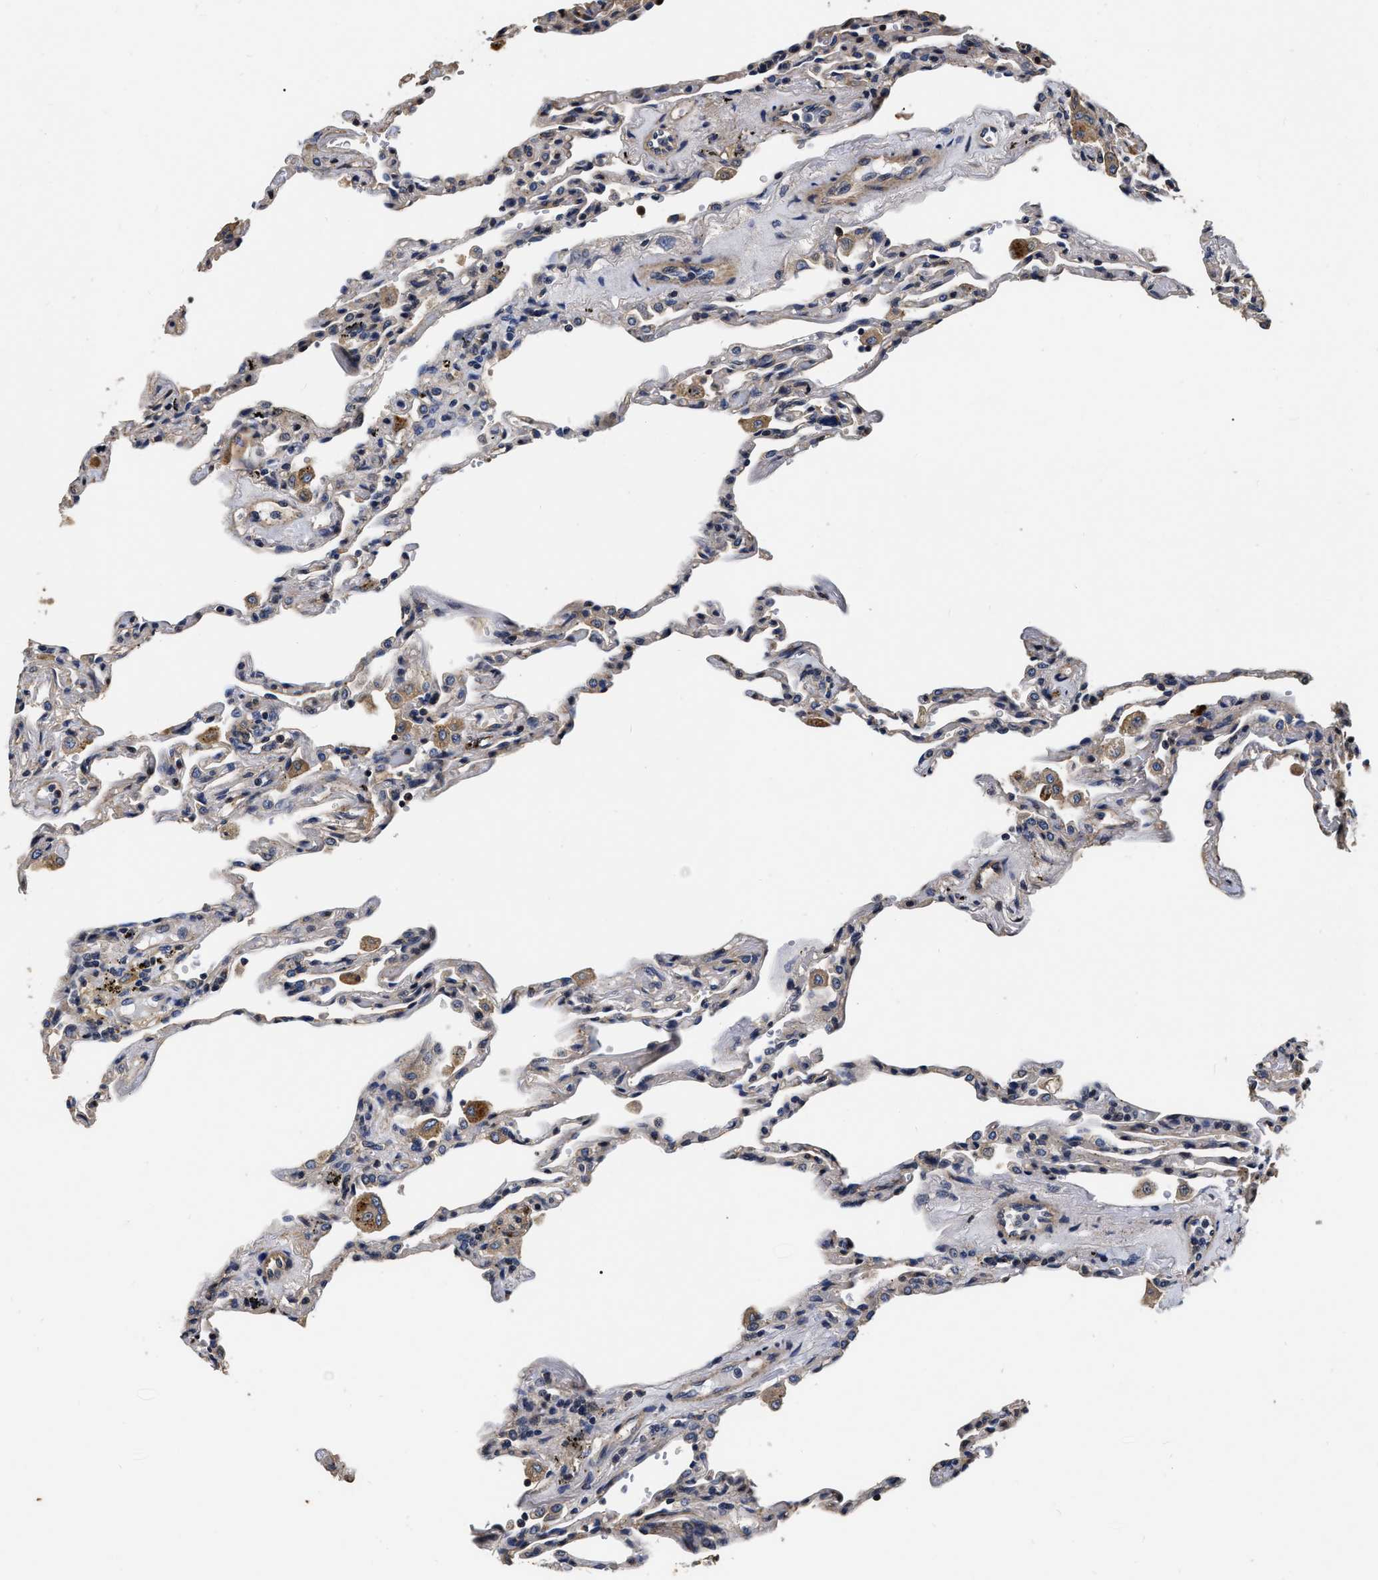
{"staining": {"intensity": "weak", "quantity": "25%-75%", "location": "cytoplasmic/membranous"}, "tissue": "lung", "cell_type": "Alveolar cells", "image_type": "normal", "snomed": [{"axis": "morphology", "description": "Normal tissue, NOS"}, {"axis": "topography", "description": "Lung"}], "caption": "This is a photomicrograph of immunohistochemistry staining of normal lung, which shows weak expression in the cytoplasmic/membranous of alveolar cells.", "gene": "ABCG8", "patient": {"sex": "male", "age": 59}}